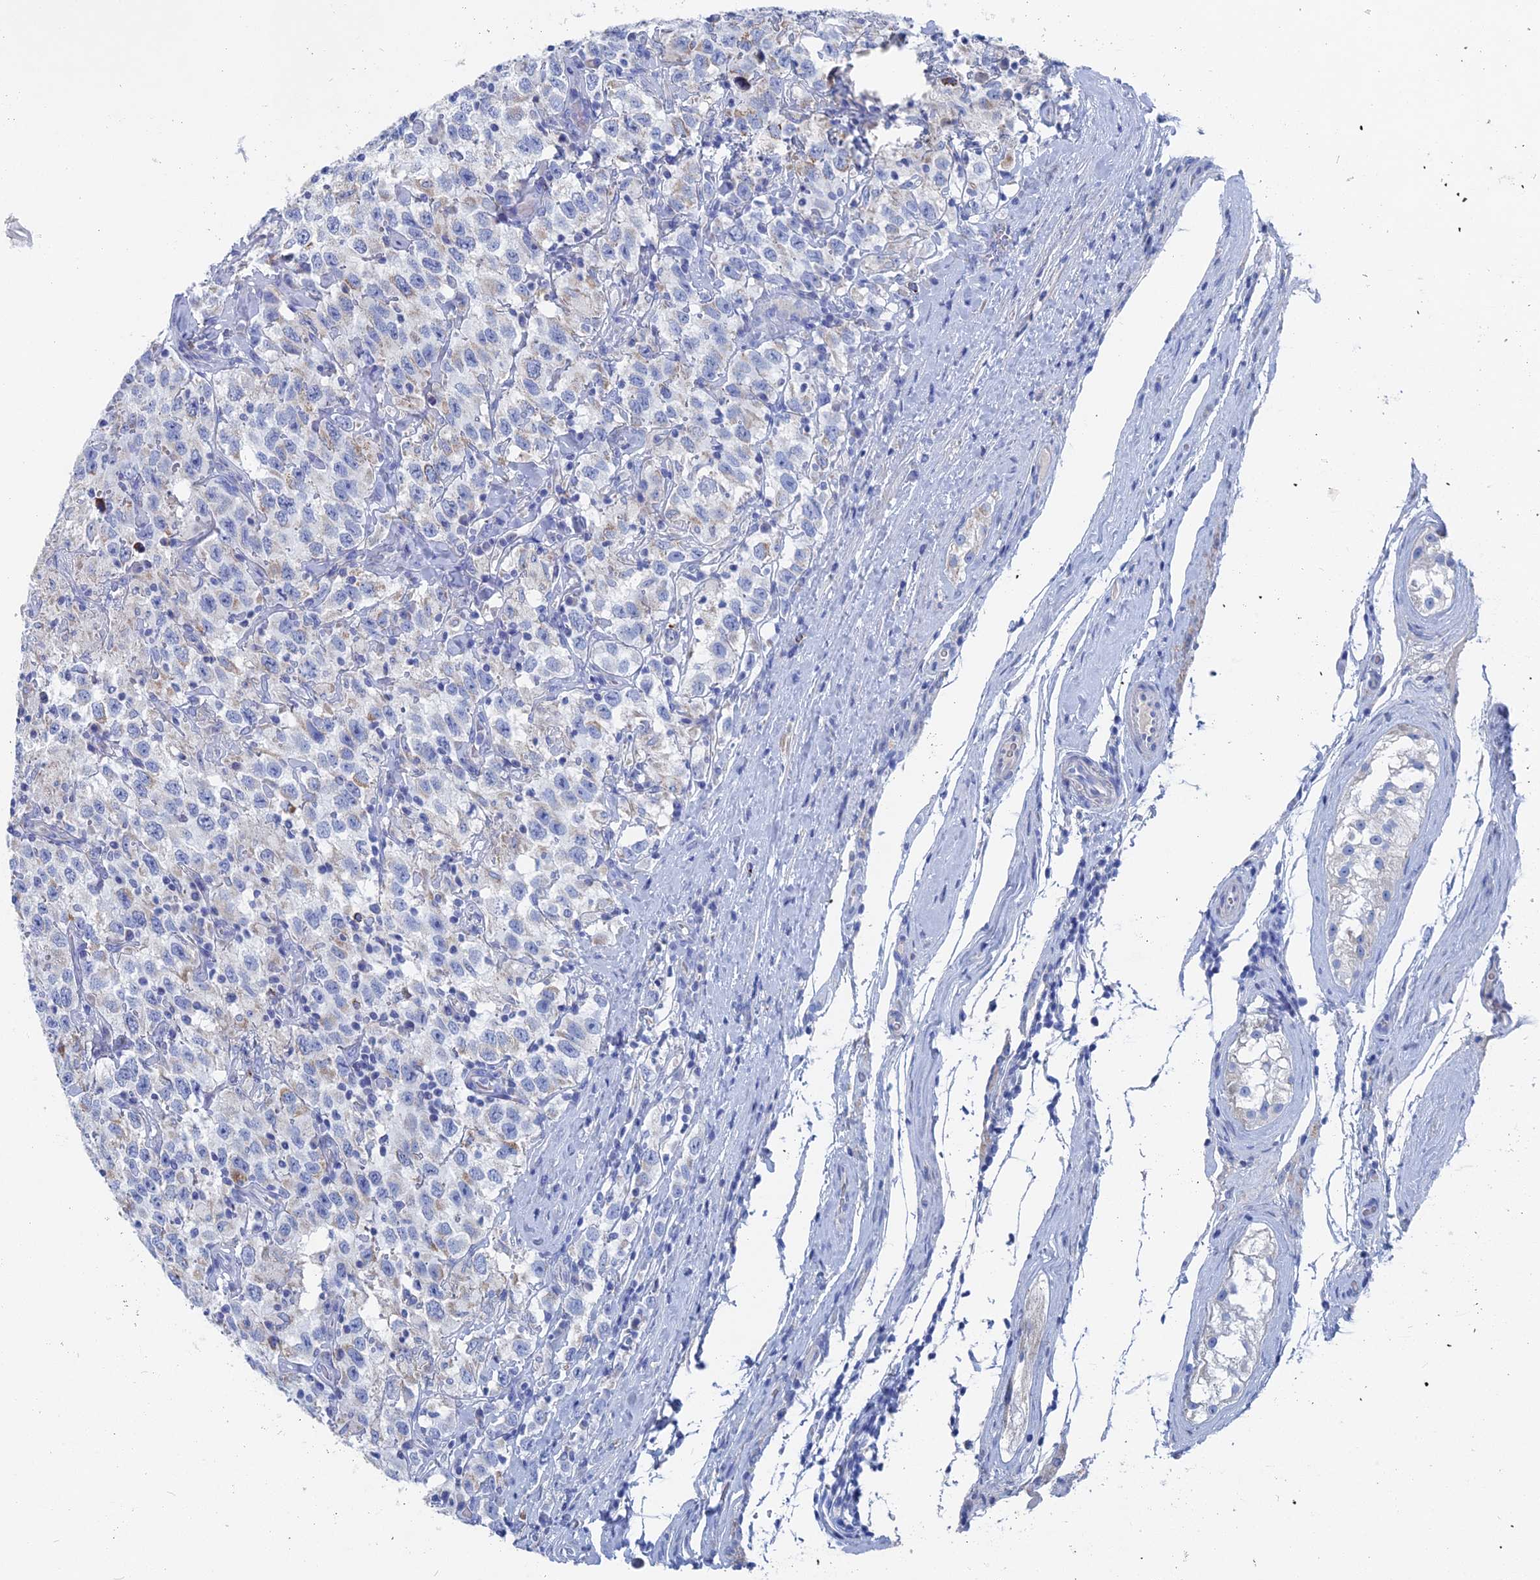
{"staining": {"intensity": "moderate", "quantity": "<25%", "location": "cytoplasmic/membranous"}, "tissue": "testis cancer", "cell_type": "Tumor cells", "image_type": "cancer", "snomed": [{"axis": "morphology", "description": "Seminoma, NOS"}, {"axis": "topography", "description": "Testis"}], "caption": "Immunohistochemical staining of testis cancer (seminoma) reveals low levels of moderate cytoplasmic/membranous protein staining in approximately <25% of tumor cells. The staining was performed using DAB to visualize the protein expression in brown, while the nuclei were stained in blue with hematoxylin (Magnification: 20x).", "gene": "HIGD1A", "patient": {"sex": "male", "age": 41}}